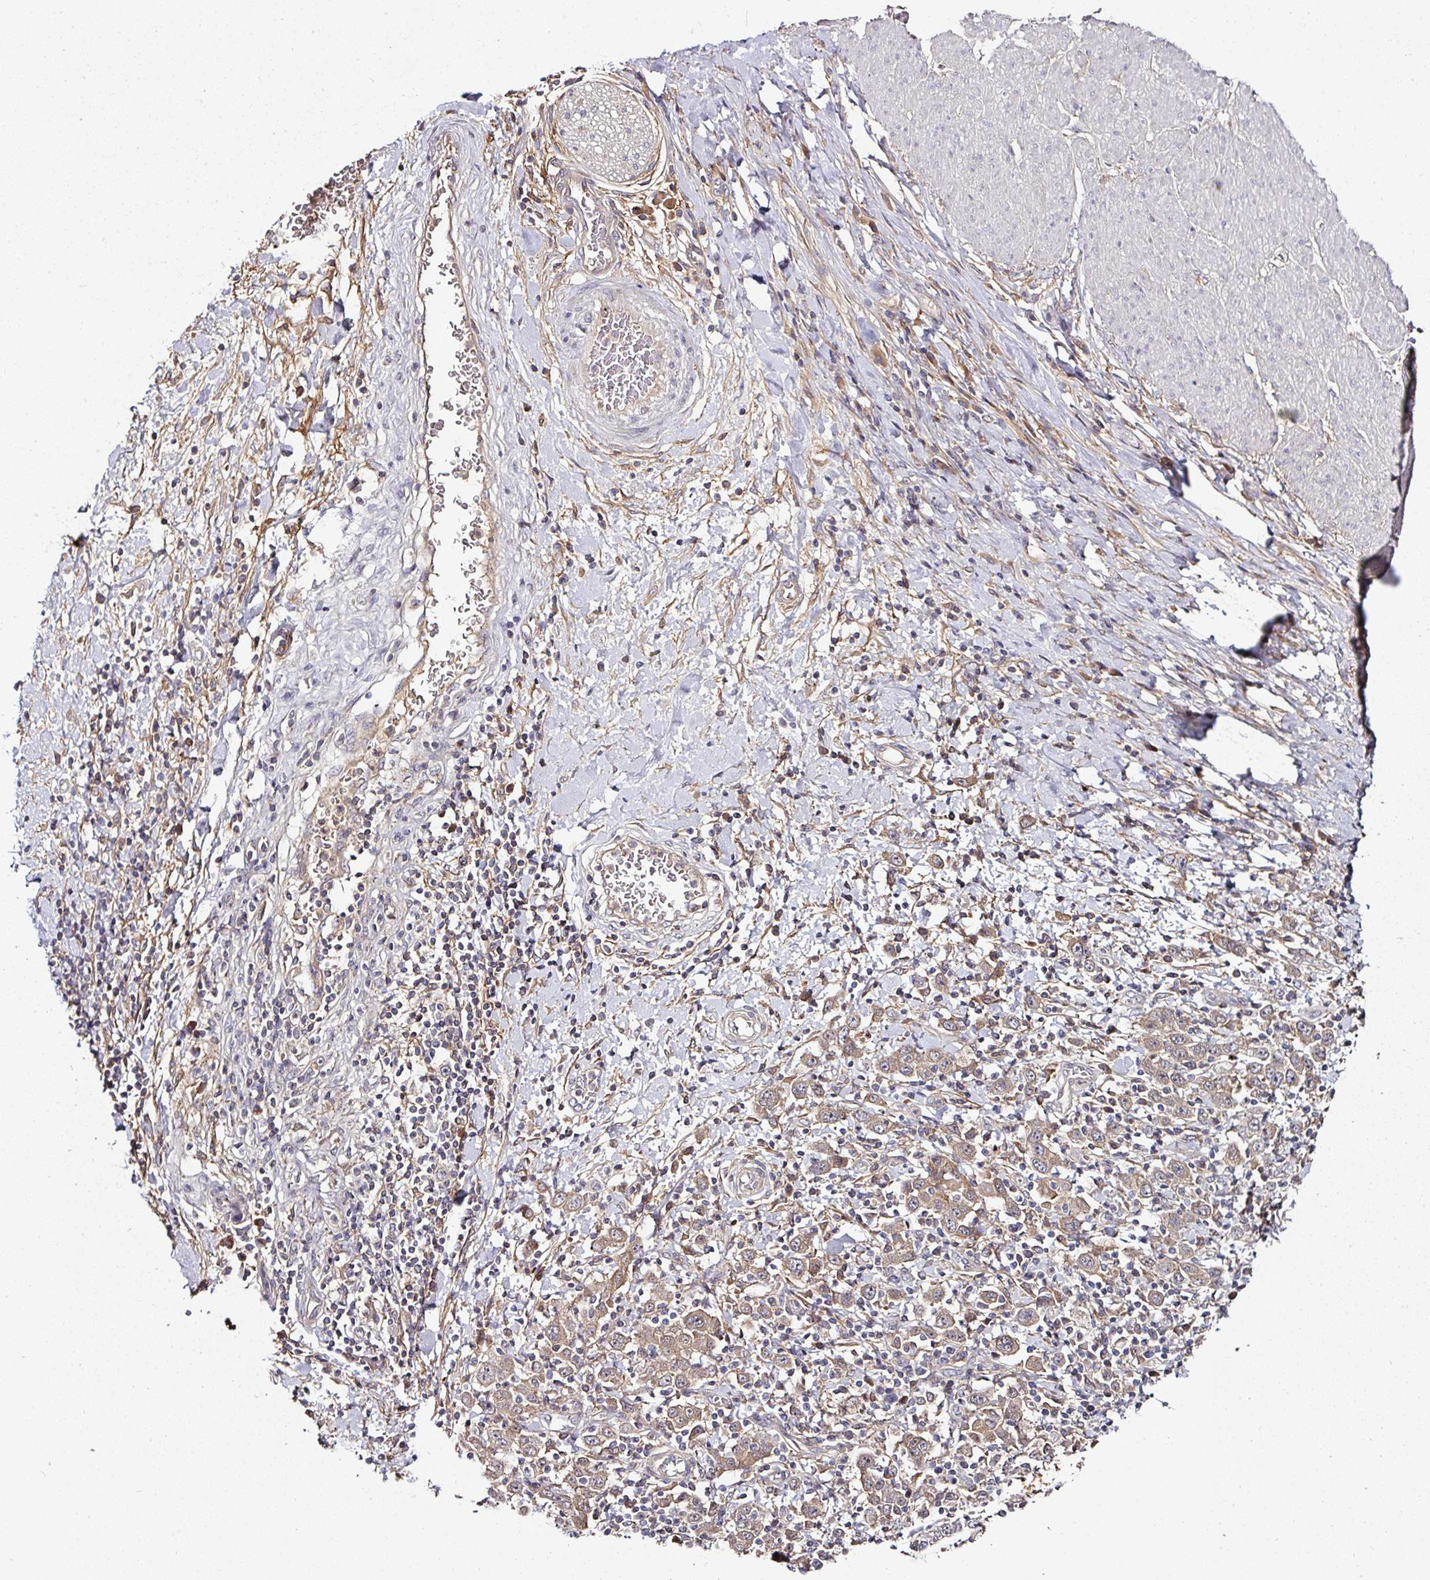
{"staining": {"intensity": "moderate", "quantity": ">75%", "location": "cytoplasmic/membranous"}, "tissue": "stomach cancer", "cell_type": "Tumor cells", "image_type": "cancer", "snomed": [{"axis": "morphology", "description": "Normal tissue, NOS"}, {"axis": "morphology", "description": "Adenocarcinoma, NOS"}, {"axis": "topography", "description": "Stomach, upper"}, {"axis": "topography", "description": "Stomach"}], "caption": "Stomach adenocarcinoma was stained to show a protein in brown. There is medium levels of moderate cytoplasmic/membranous positivity in approximately >75% of tumor cells. (Stains: DAB (3,3'-diaminobenzidine) in brown, nuclei in blue, Microscopy: brightfield microscopy at high magnification).", "gene": "CTDSP2", "patient": {"sex": "male", "age": 59}}